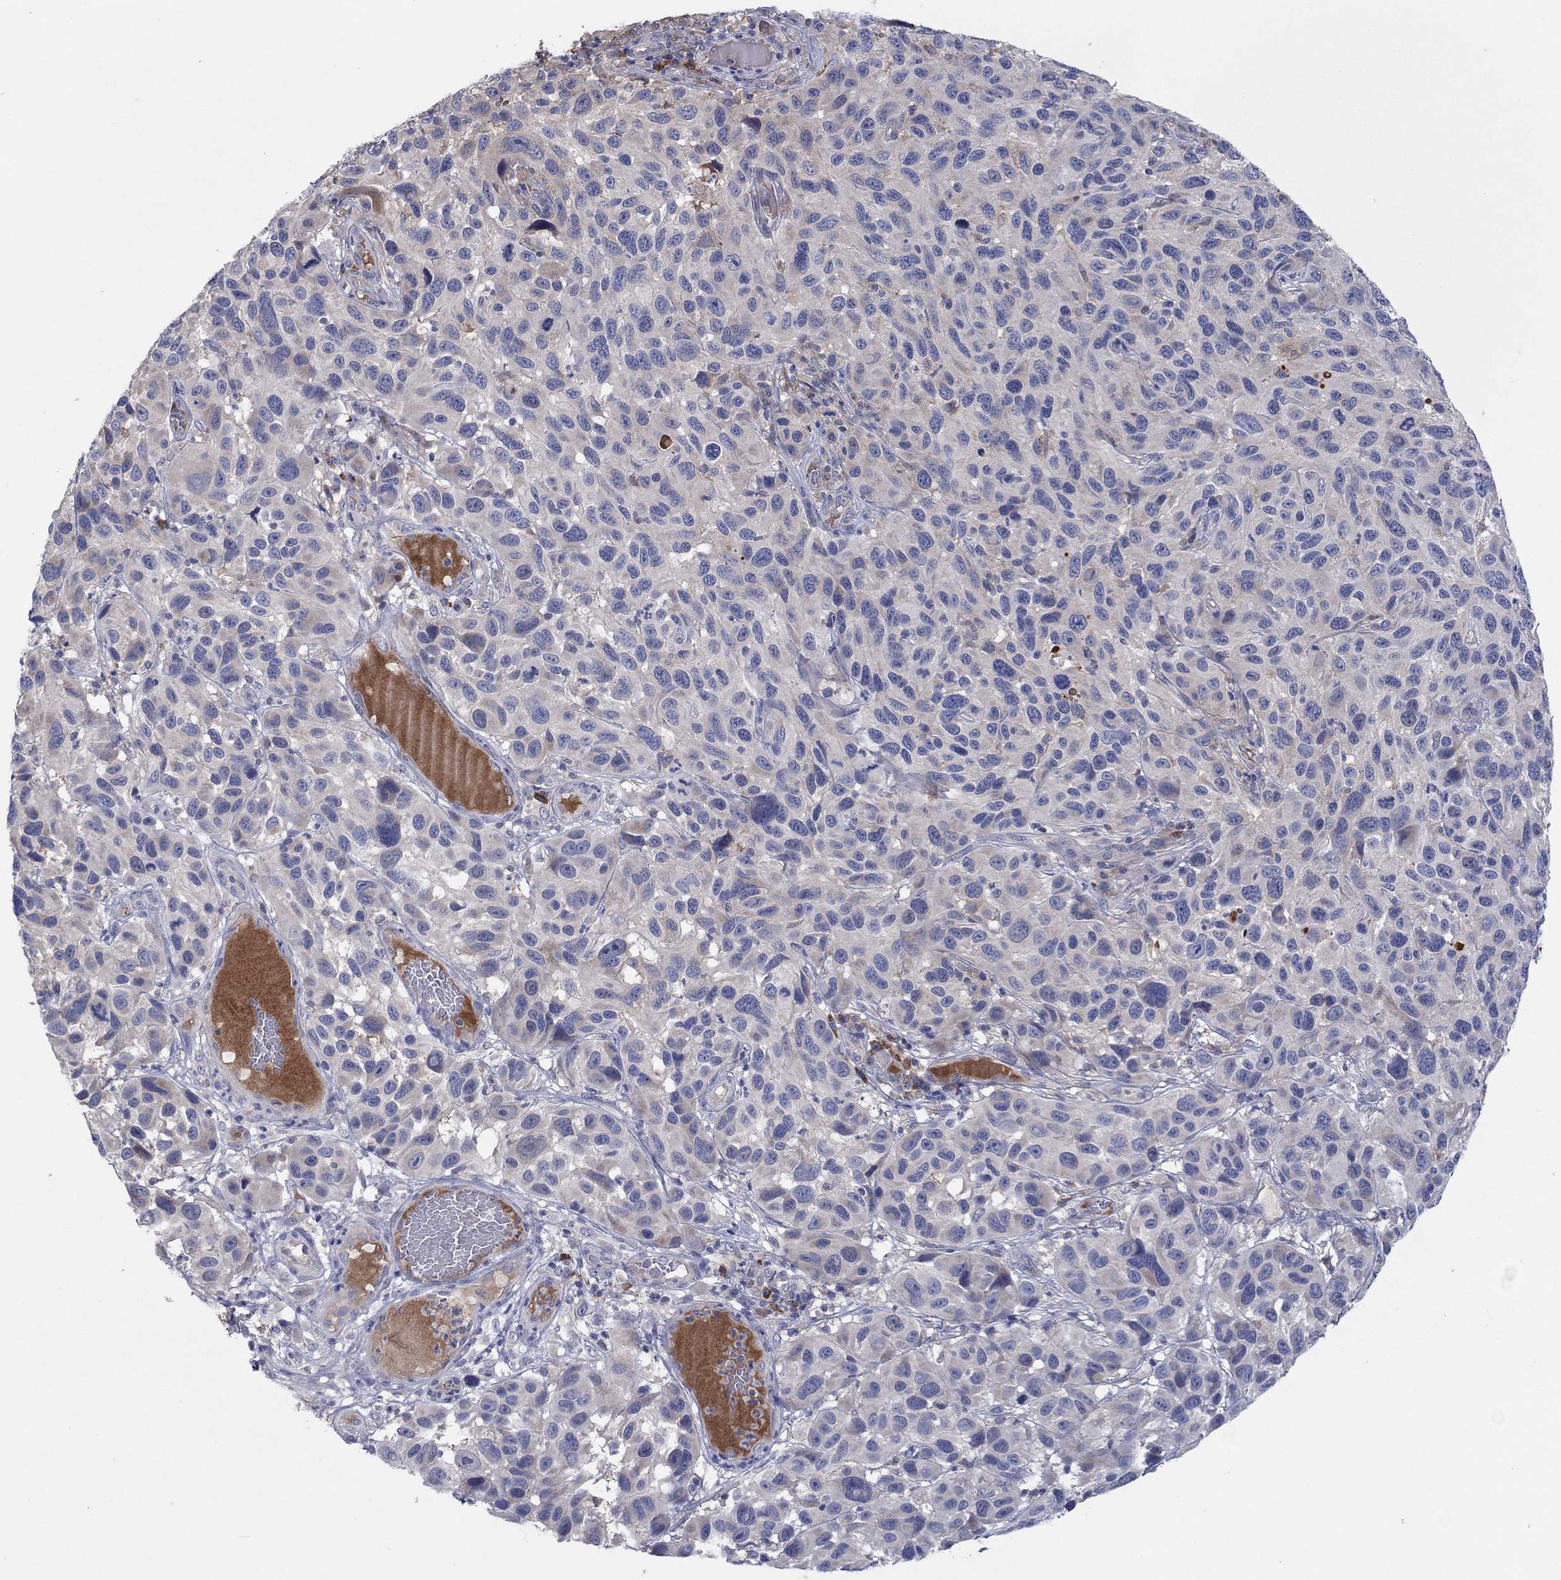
{"staining": {"intensity": "negative", "quantity": "none", "location": "none"}, "tissue": "melanoma", "cell_type": "Tumor cells", "image_type": "cancer", "snomed": [{"axis": "morphology", "description": "Malignant melanoma, NOS"}, {"axis": "topography", "description": "Skin"}], "caption": "Immunohistochemistry micrograph of neoplastic tissue: human melanoma stained with DAB exhibits no significant protein positivity in tumor cells. (Immunohistochemistry (ihc), brightfield microscopy, high magnification).", "gene": "PLCL2", "patient": {"sex": "male", "age": 53}}